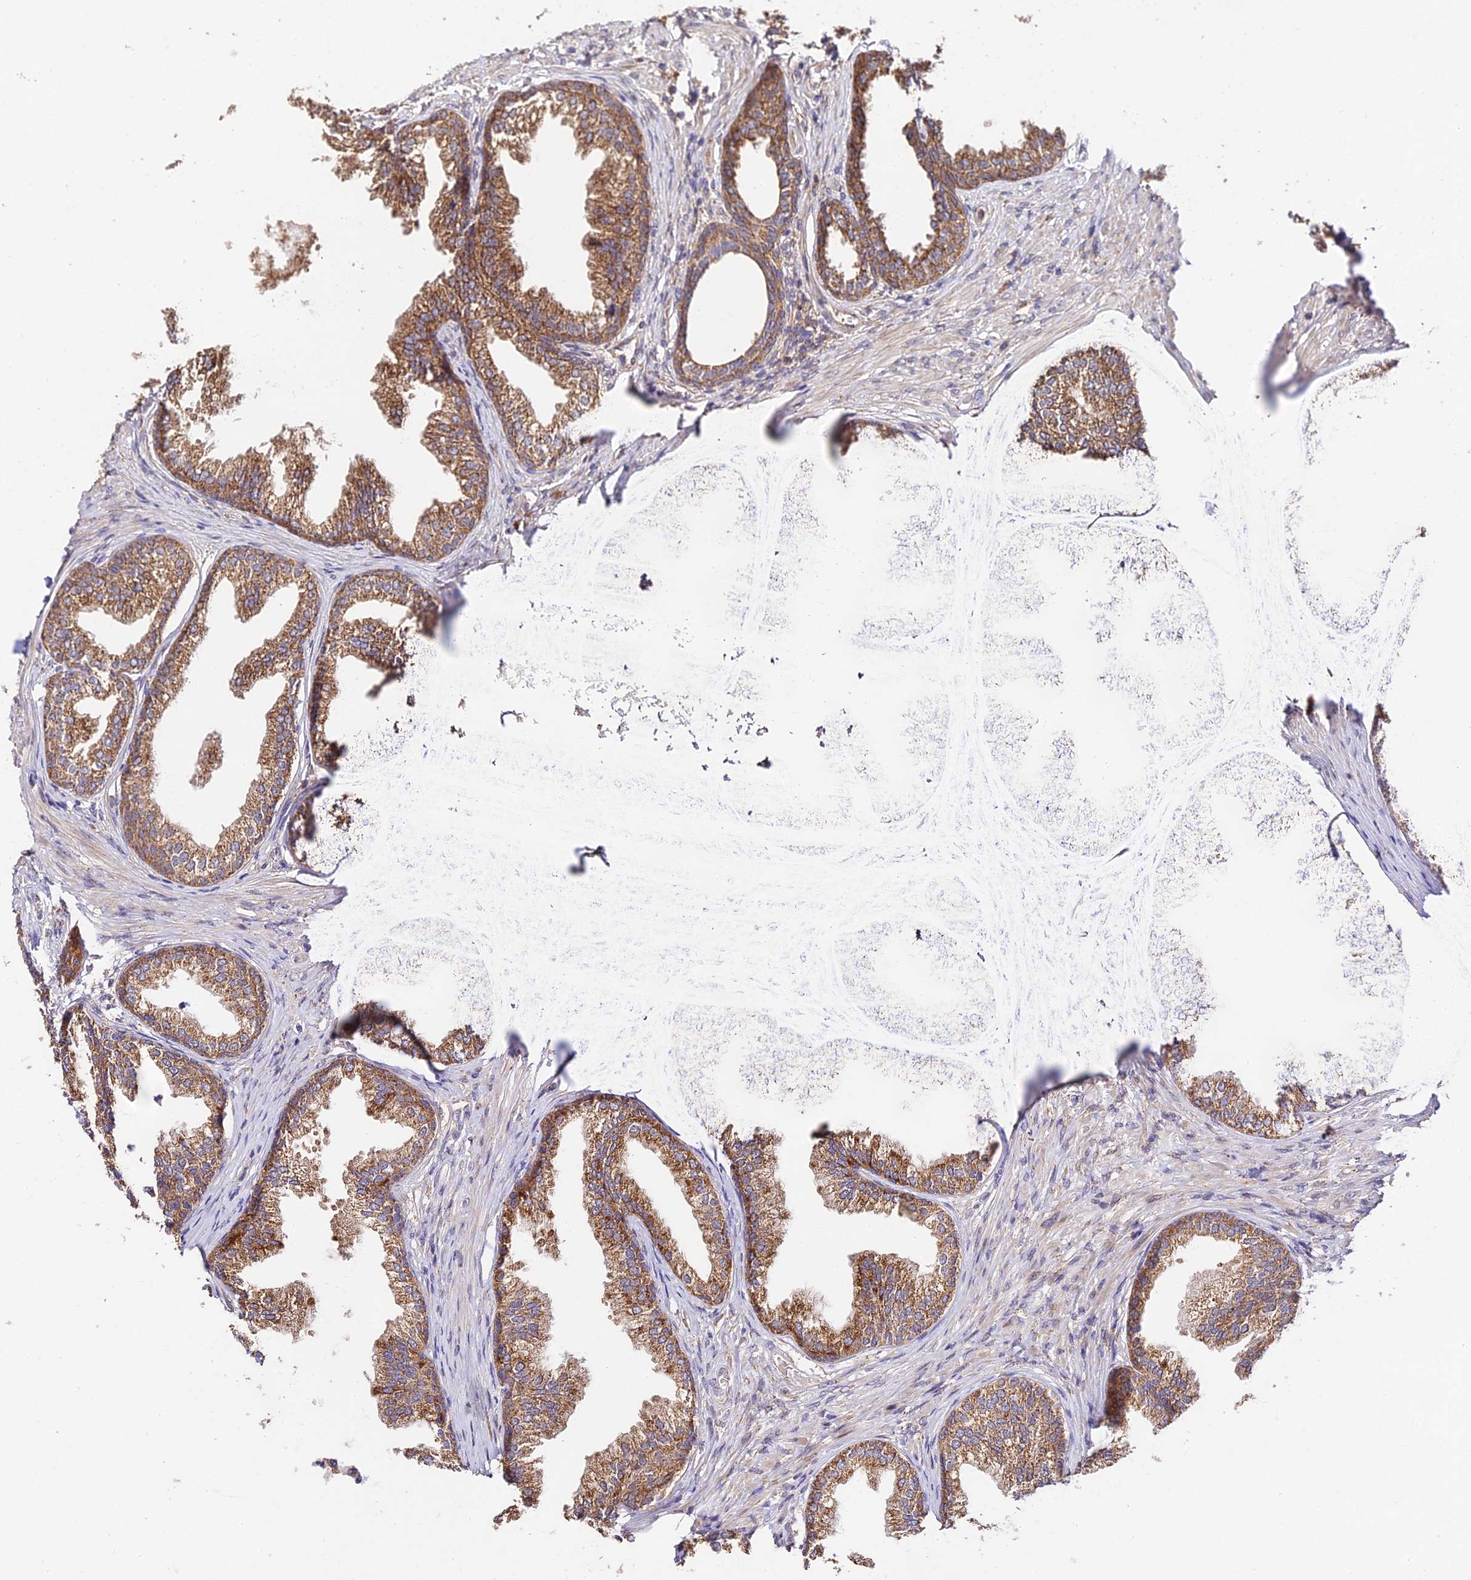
{"staining": {"intensity": "moderate", "quantity": ">75%", "location": "cytoplasmic/membranous"}, "tissue": "prostate", "cell_type": "Glandular cells", "image_type": "normal", "snomed": [{"axis": "morphology", "description": "Normal tissue, NOS"}, {"axis": "topography", "description": "Prostate"}], "caption": "A histopathology image showing moderate cytoplasmic/membranous expression in about >75% of glandular cells in benign prostate, as visualized by brown immunohistochemical staining.", "gene": "C3orf20", "patient": {"sex": "male", "age": 76}}